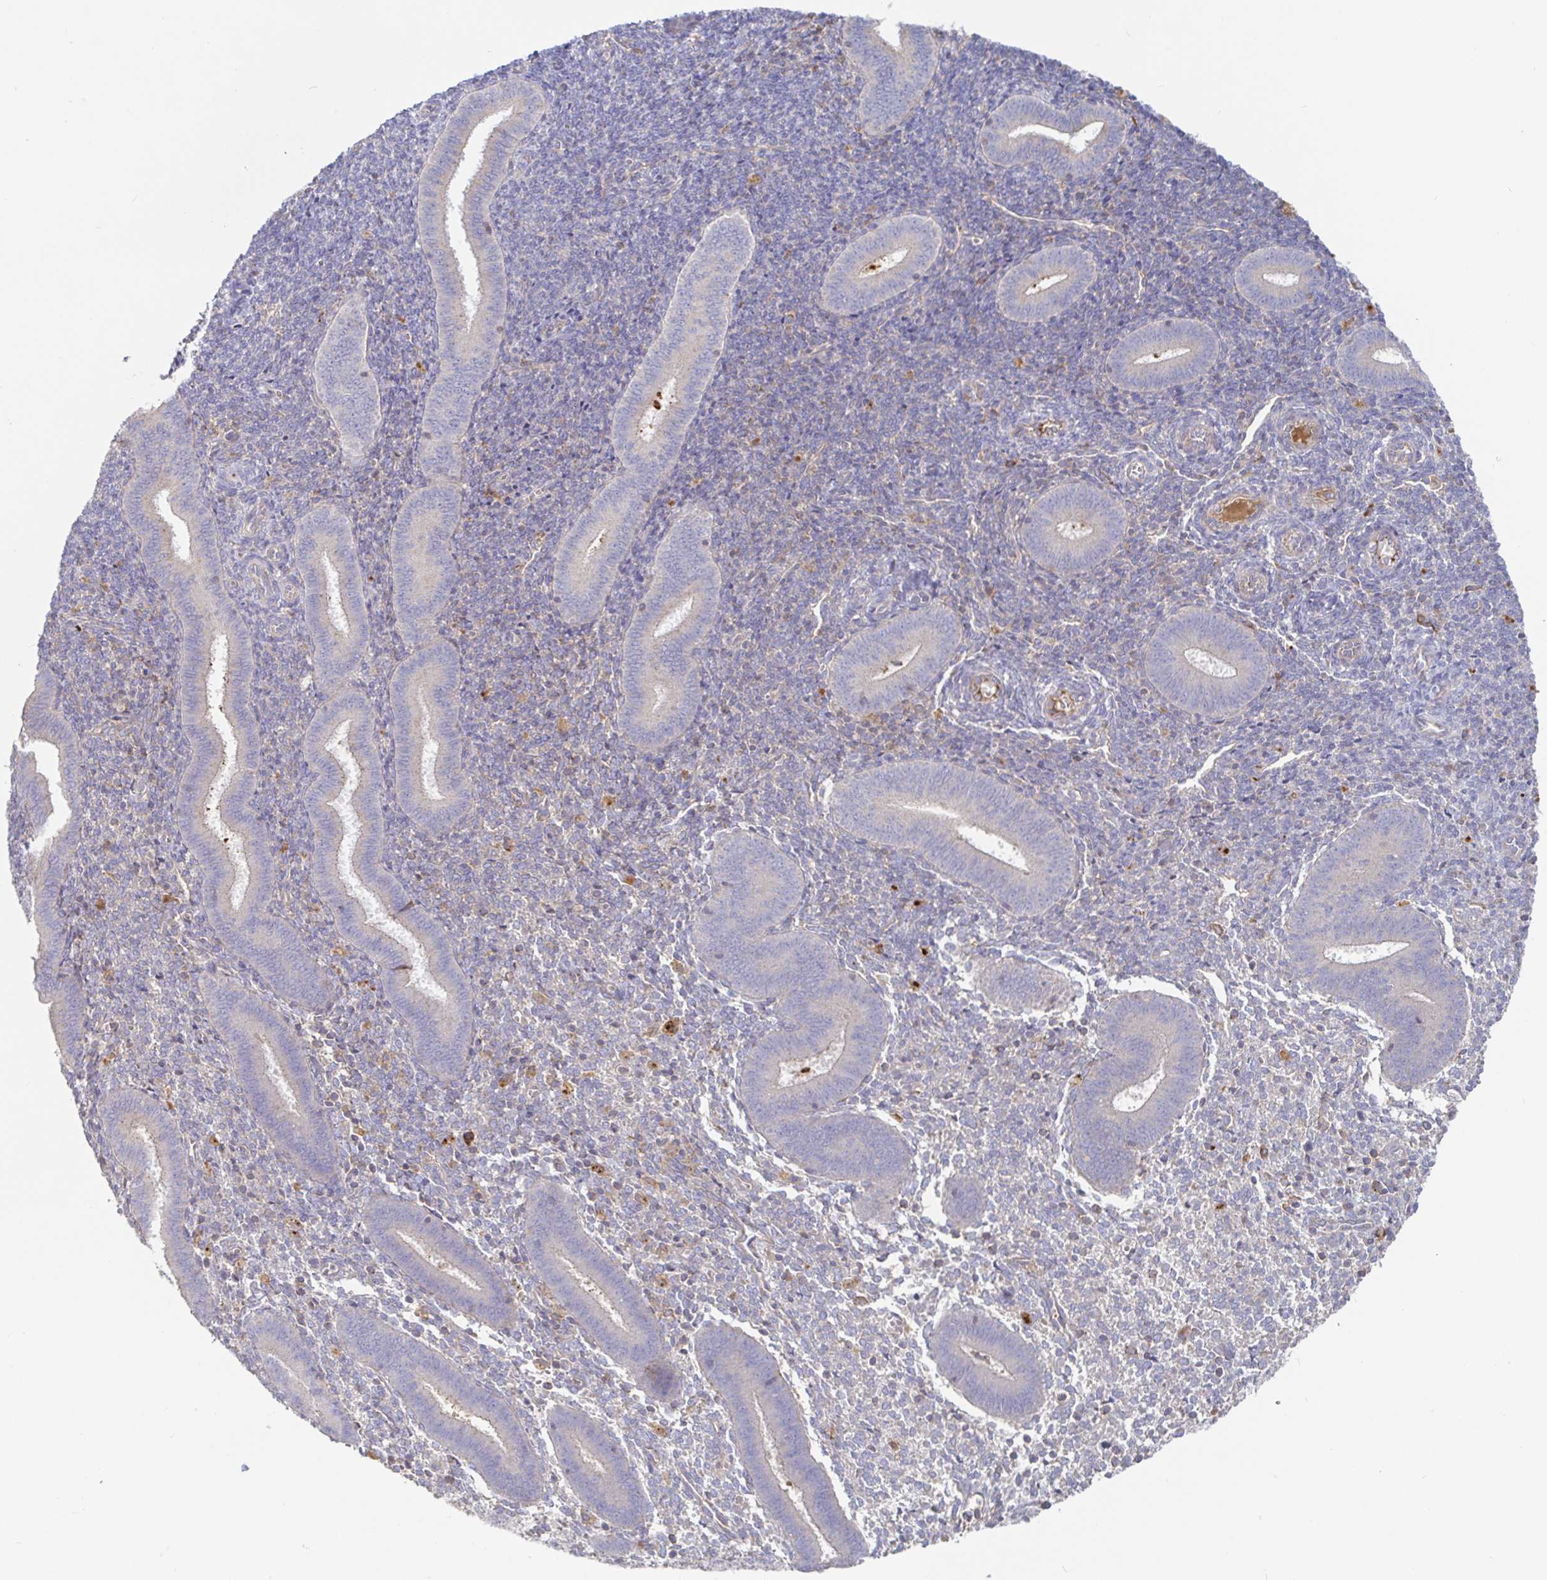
{"staining": {"intensity": "negative", "quantity": "none", "location": "none"}, "tissue": "endometrium", "cell_type": "Cells in endometrial stroma", "image_type": "normal", "snomed": [{"axis": "morphology", "description": "Normal tissue, NOS"}, {"axis": "topography", "description": "Endometrium"}], "caption": "Immunohistochemistry (IHC) micrograph of benign endometrium stained for a protein (brown), which demonstrates no expression in cells in endometrial stroma. The staining was performed using DAB (3,3'-diaminobenzidine) to visualize the protein expression in brown, while the nuclei were stained in blue with hematoxylin (Magnification: 20x).", "gene": "IRAK2", "patient": {"sex": "female", "age": 25}}